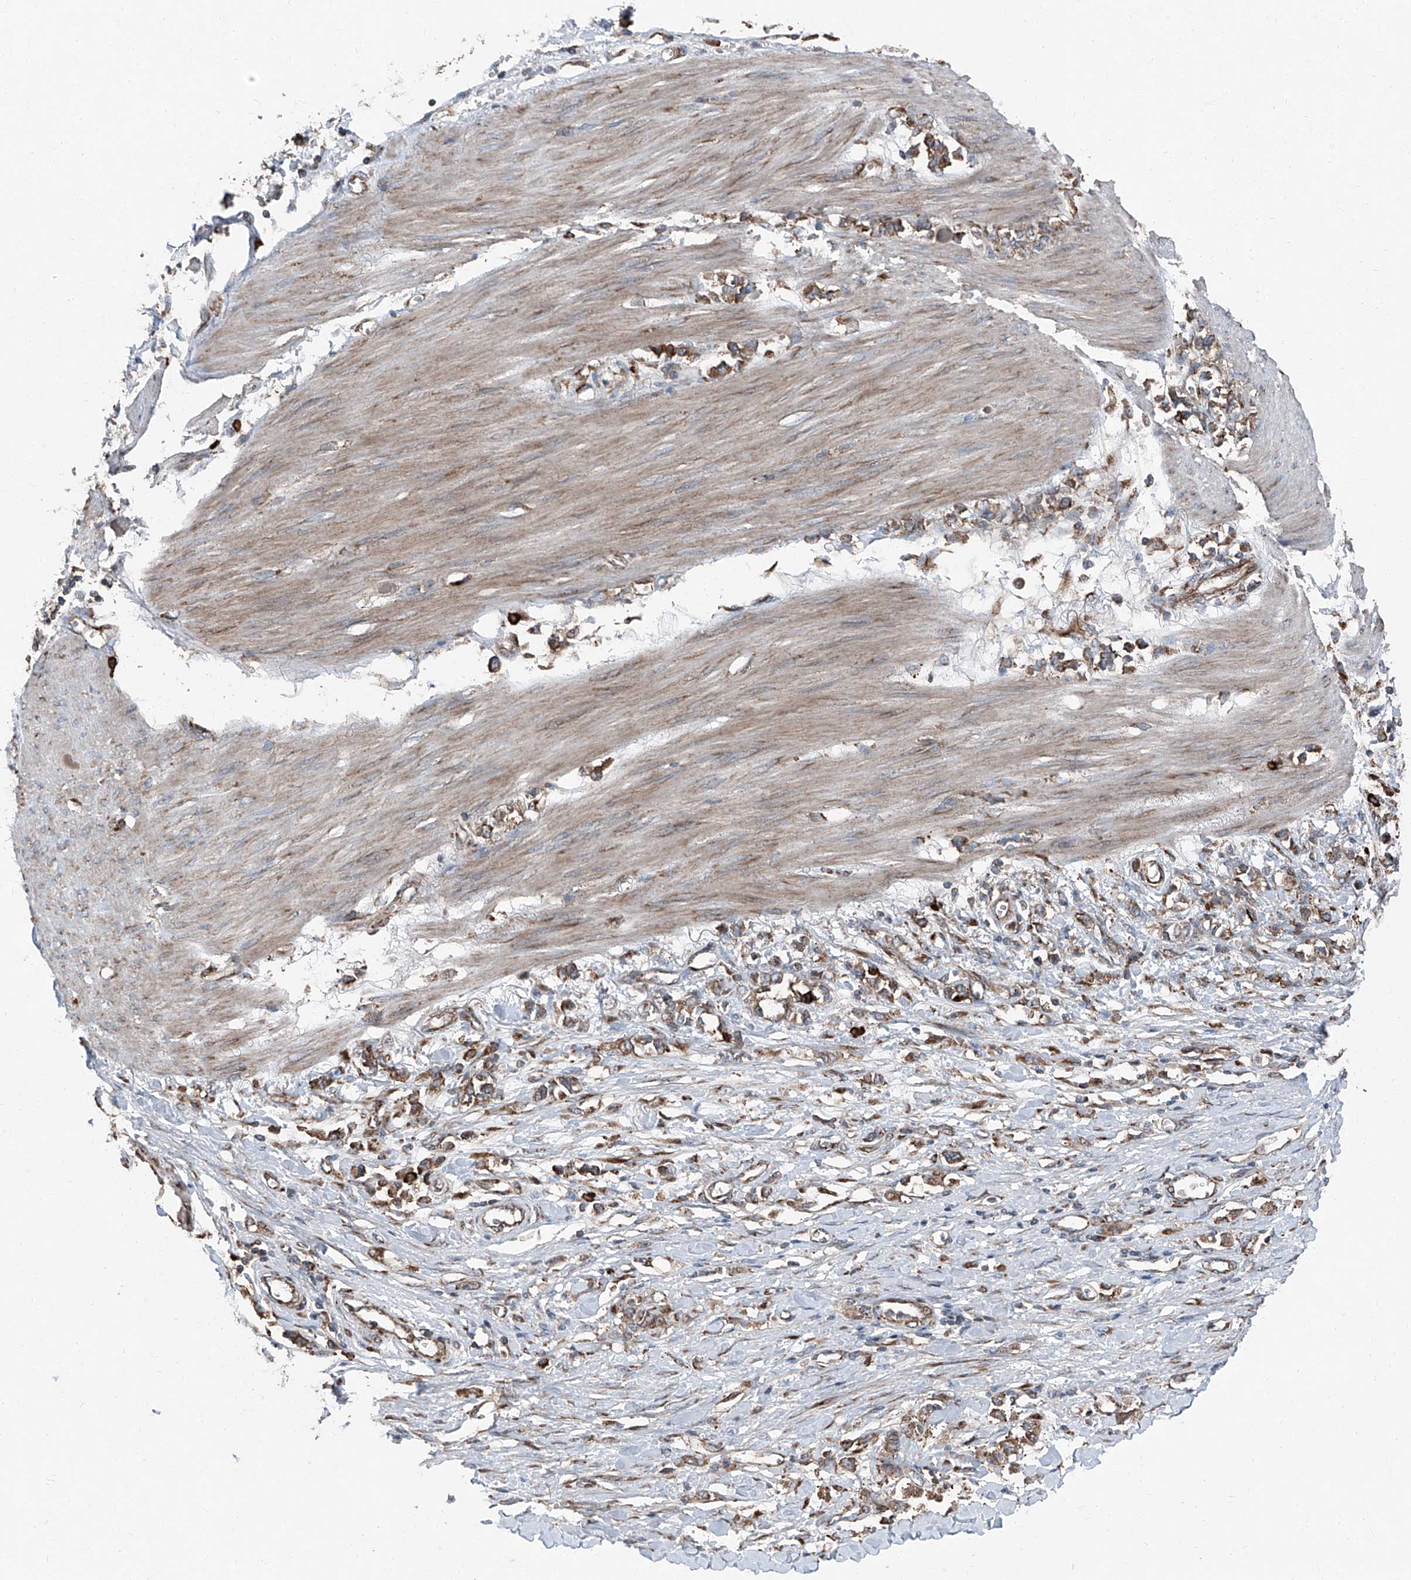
{"staining": {"intensity": "moderate", "quantity": ">75%", "location": "cytoplasmic/membranous"}, "tissue": "stomach cancer", "cell_type": "Tumor cells", "image_type": "cancer", "snomed": [{"axis": "morphology", "description": "Adenocarcinoma, NOS"}, {"axis": "topography", "description": "Stomach"}], "caption": "DAB immunohistochemical staining of stomach cancer displays moderate cytoplasmic/membranous protein staining in approximately >75% of tumor cells.", "gene": "LIMK1", "patient": {"sex": "female", "age": 76}}